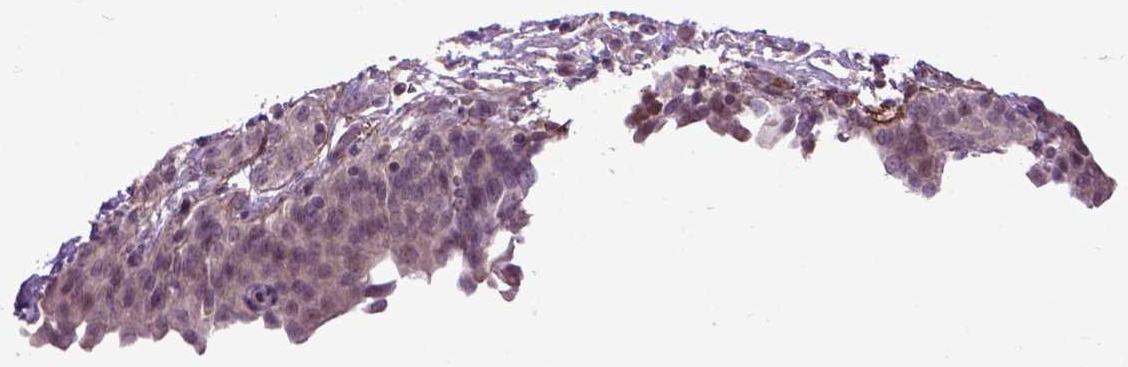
{"staining": {"intensity": "negative", "quantity": "none", "location": "none"}, "tissue": "urinary bladder", "cell_type": "Urothelial cells", "image_type": "normal", "snomed": [{"axis": "morphology", "description": "Normal tissue, NOS"}, {"axis": "topography", "description": "Urinary bladder"}], "caption": "Immunohistochemistry of normal human urinary bladder exhibits no positivity in urothelial cells.", "gene": "EMILIN3", "patient": {"sex": "male", "age": 68}}